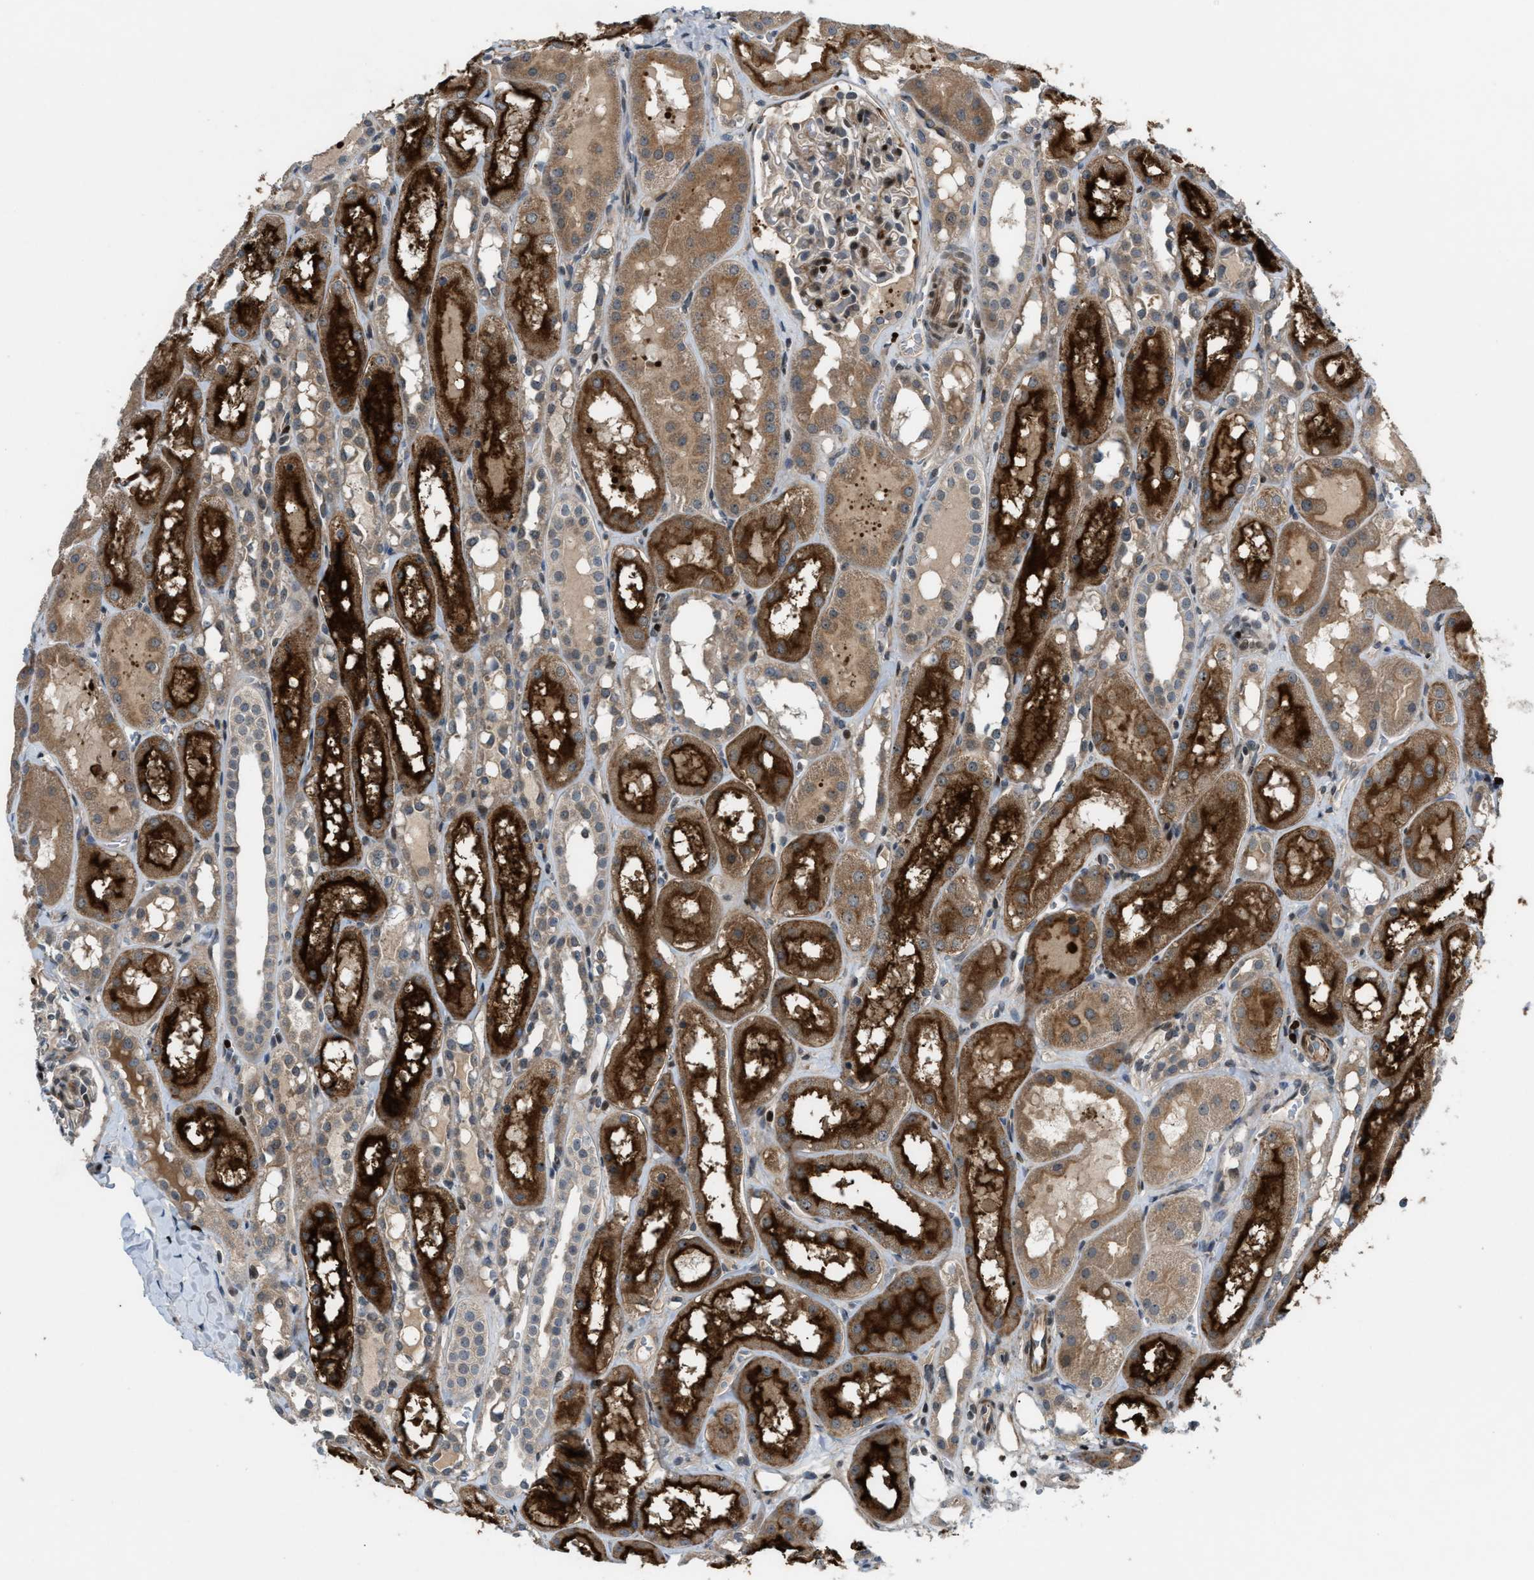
{"staining": {"intensity": "moderate", "quantity": "<25%", "location": "nuclear"}, "tissue": "kidney", "cell_type": "Cells in glomeruli", "image_type": "normal", "snomed": [{"axis": "morphology", "description": "Normal tissue, NOS"}, {"axis": "topography", "description": "Kidney"}, {"axis": "topography", "description": "Urinary bladder"}], "caption": "Immunohistochemistry histopathology image of unremarkable kidney stained for a protein (brown), which exhibits low levels of moderate nuclear staining in approximately <25% of cells in glomeruli.", "gene": "ZNF276", "patient": {"sex": "male", "age": 16}}